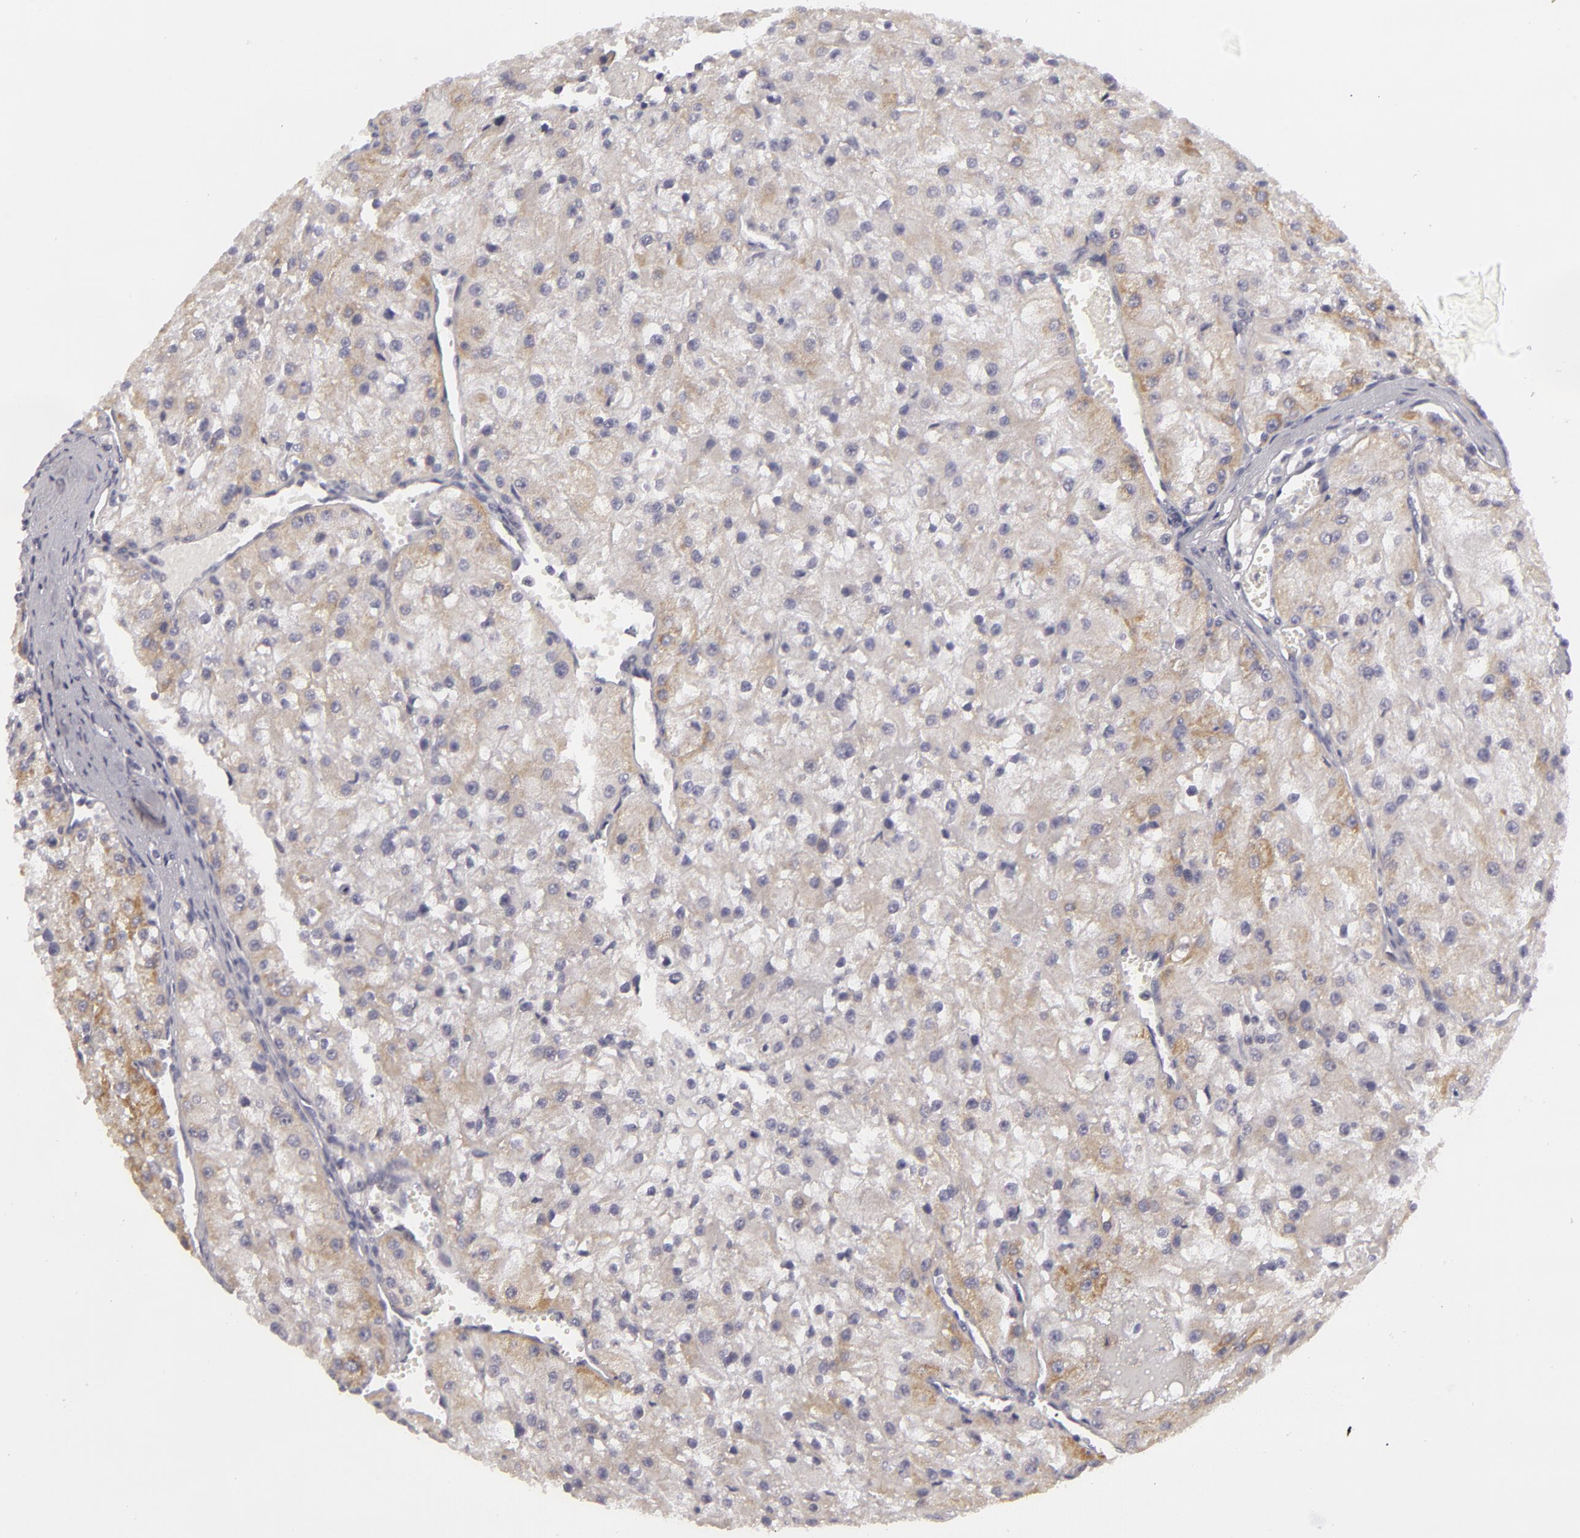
{"staining": {"intensity": "moderate", "quantity": "25%-75%", "location": "cytoplasmic/membranous"}, "tissue": "renal cancer", "cell_type": "Tumor cells", "image_type": "cancer", "snomed": [{"axis": "morphology", "description": "Adenocarcinoma, NOS"}, {"axis": "topography", "description": "Kidney"}], "caption": "The immunohistochemical stain highlights moderate cytoplasmic/membranous positivity in tumor cells of renal adenocarcinoma tissue.", "gene": "ATP2B3", "patient": {"sex": "female", "age": 74}}